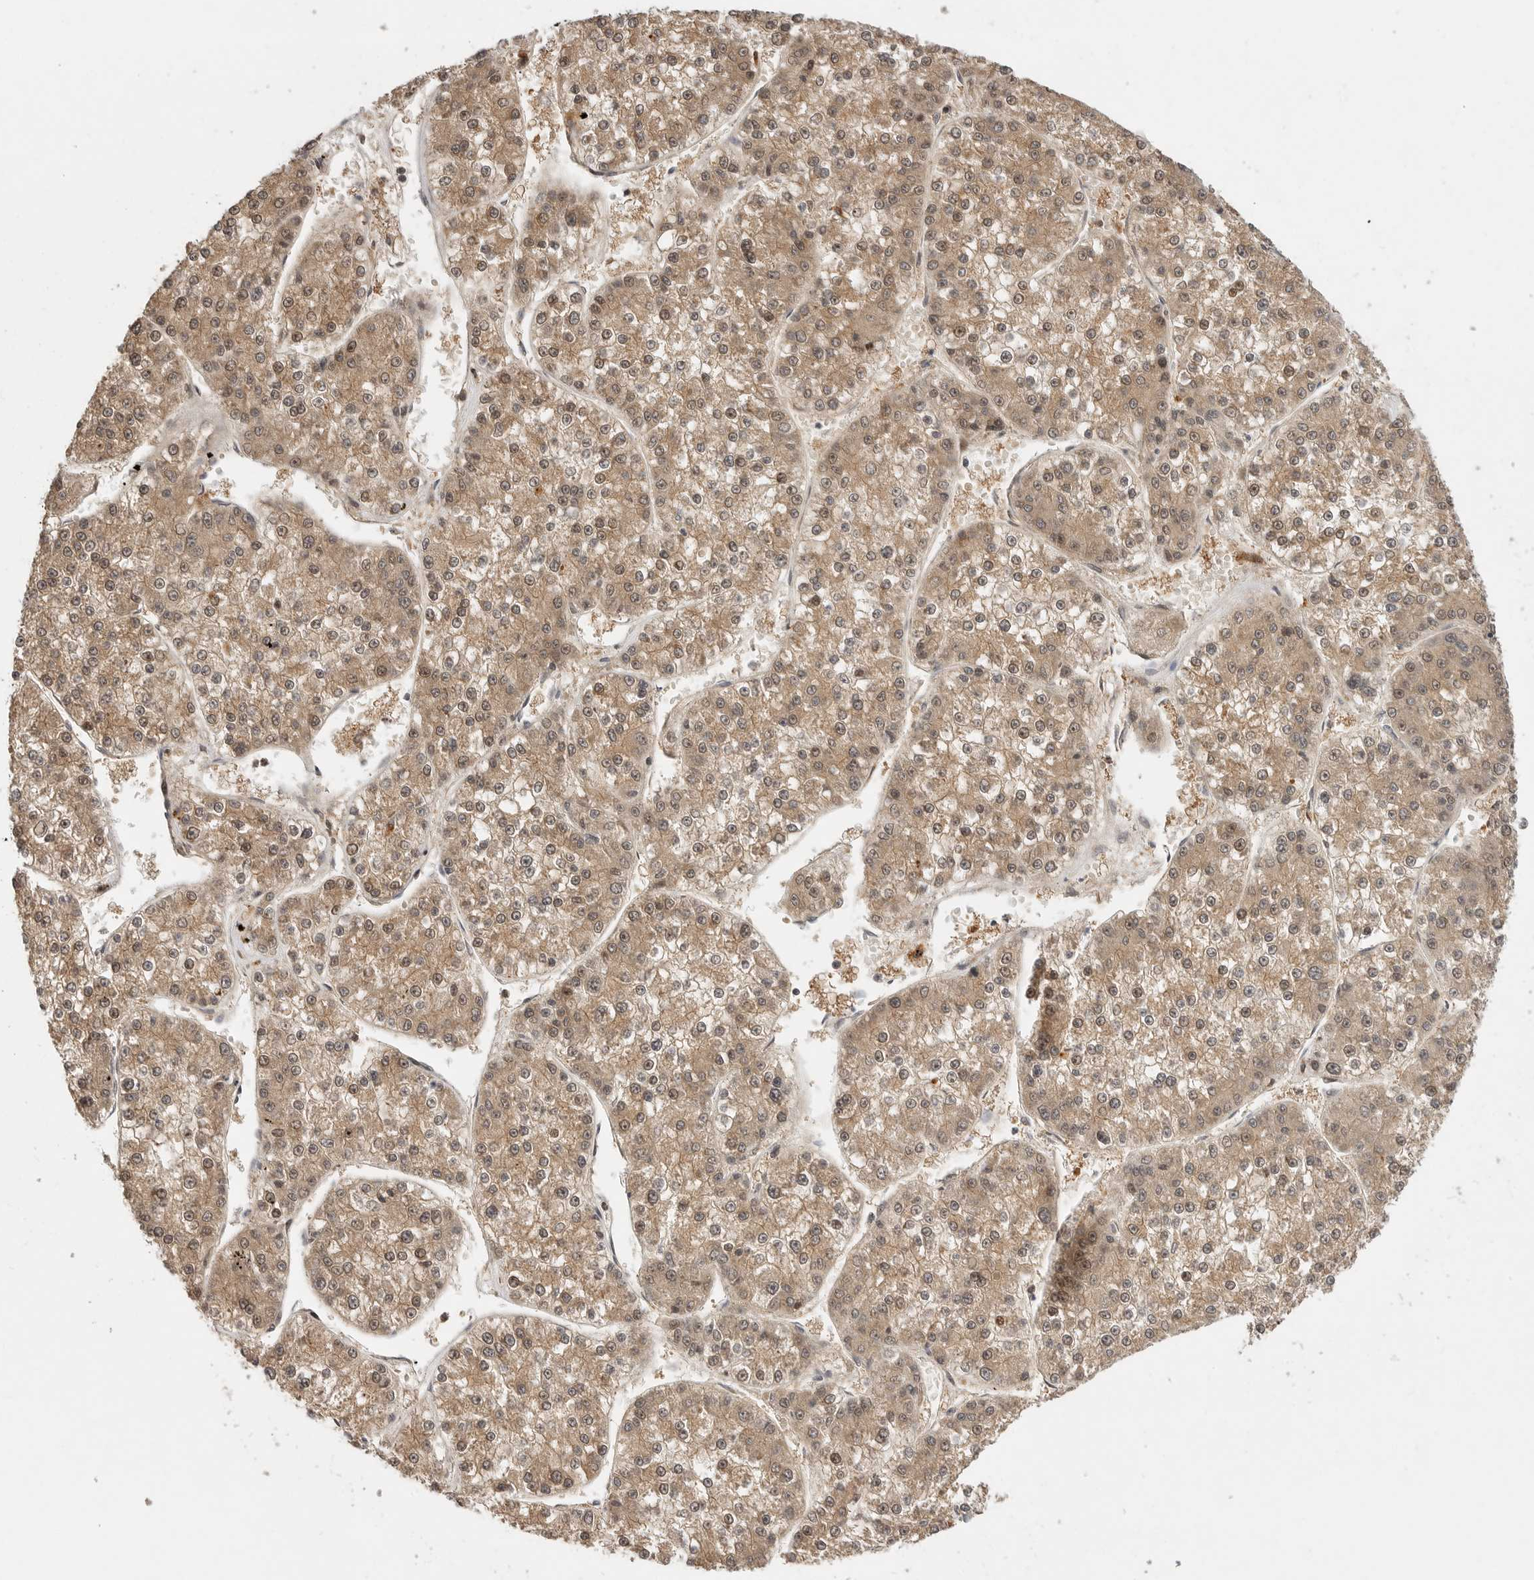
{"staining": {"intensity": "moderate", "quantity": ">75%", "location": "cytoplasmic/membranous"}, "tissue": "liver cancer", "cell_type": "Tumor cells", "image_type": "cancer", "snomed": [{"axis": "morphology", "description": "Carcinoma, Hepatocellular, NOS"}, {"axis": "topography", "description": "Liver"}], "caption": "A high-resolution micrograph shows IHC staining of liver cancer, which reveals moderate cytoplasmic/membranous expression in about >75% of tumor cells.", "gene": "CSNK1G3", "patient": {"sex": "female", "age": 73}}